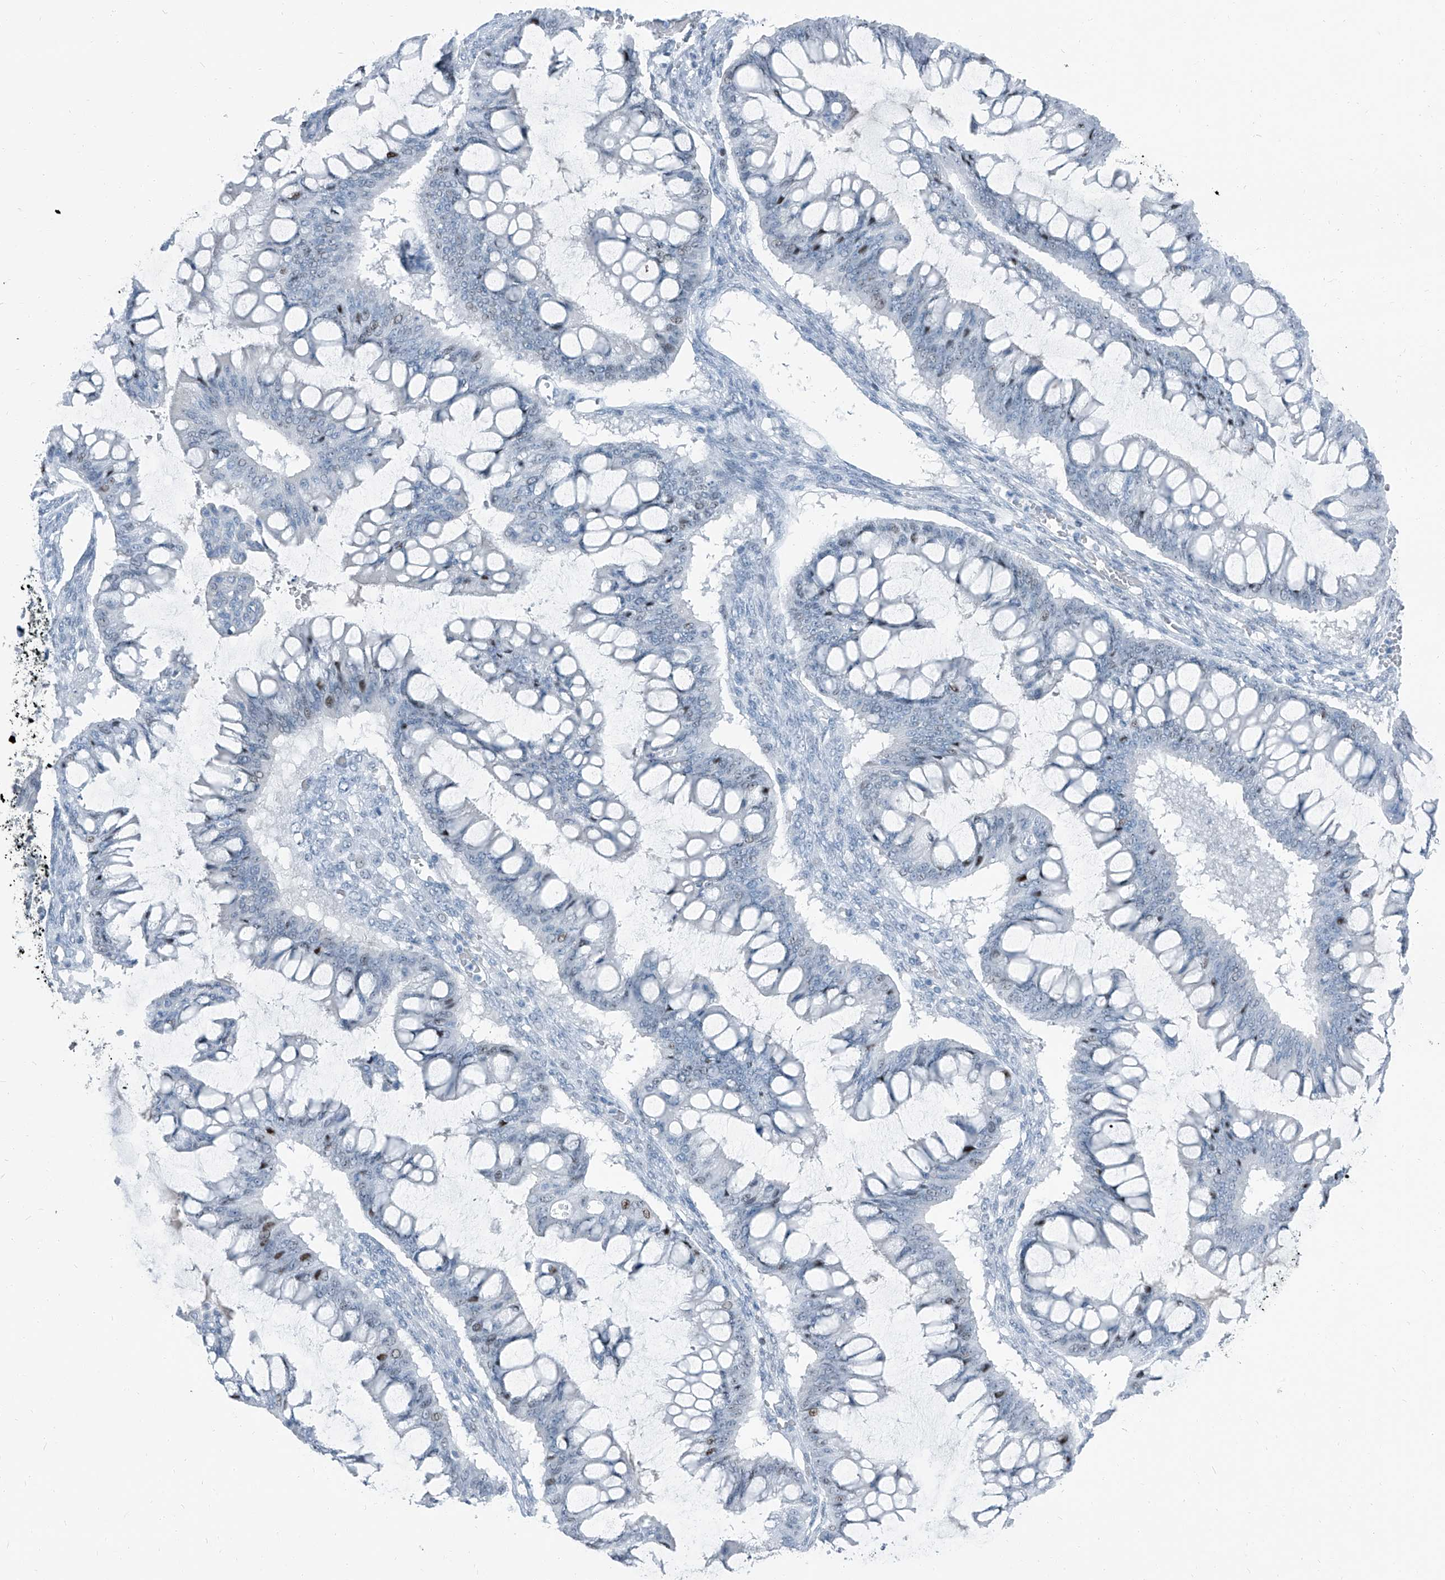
{"staining": {"intensity": "strong", "quantity": "<25%", "location": "nuclear"}, "tissue": "ovarian cancer", "cell_type": "Tumor cells", "image_type": "cancer", "snomed": [{"axis": "morphology", "description": "Cystadenocarcinoma, mucinous, NOS"}, {"axis": "topography", "description": "Ovary"}], "caption": "Strong nuclear protein positivity is appreciated in approximately <25% of tumor cells in mucinous cystadenocarcinoma (ovarian).", "gene": "RGN", "patient": {"sex": "female", "age": 73}}